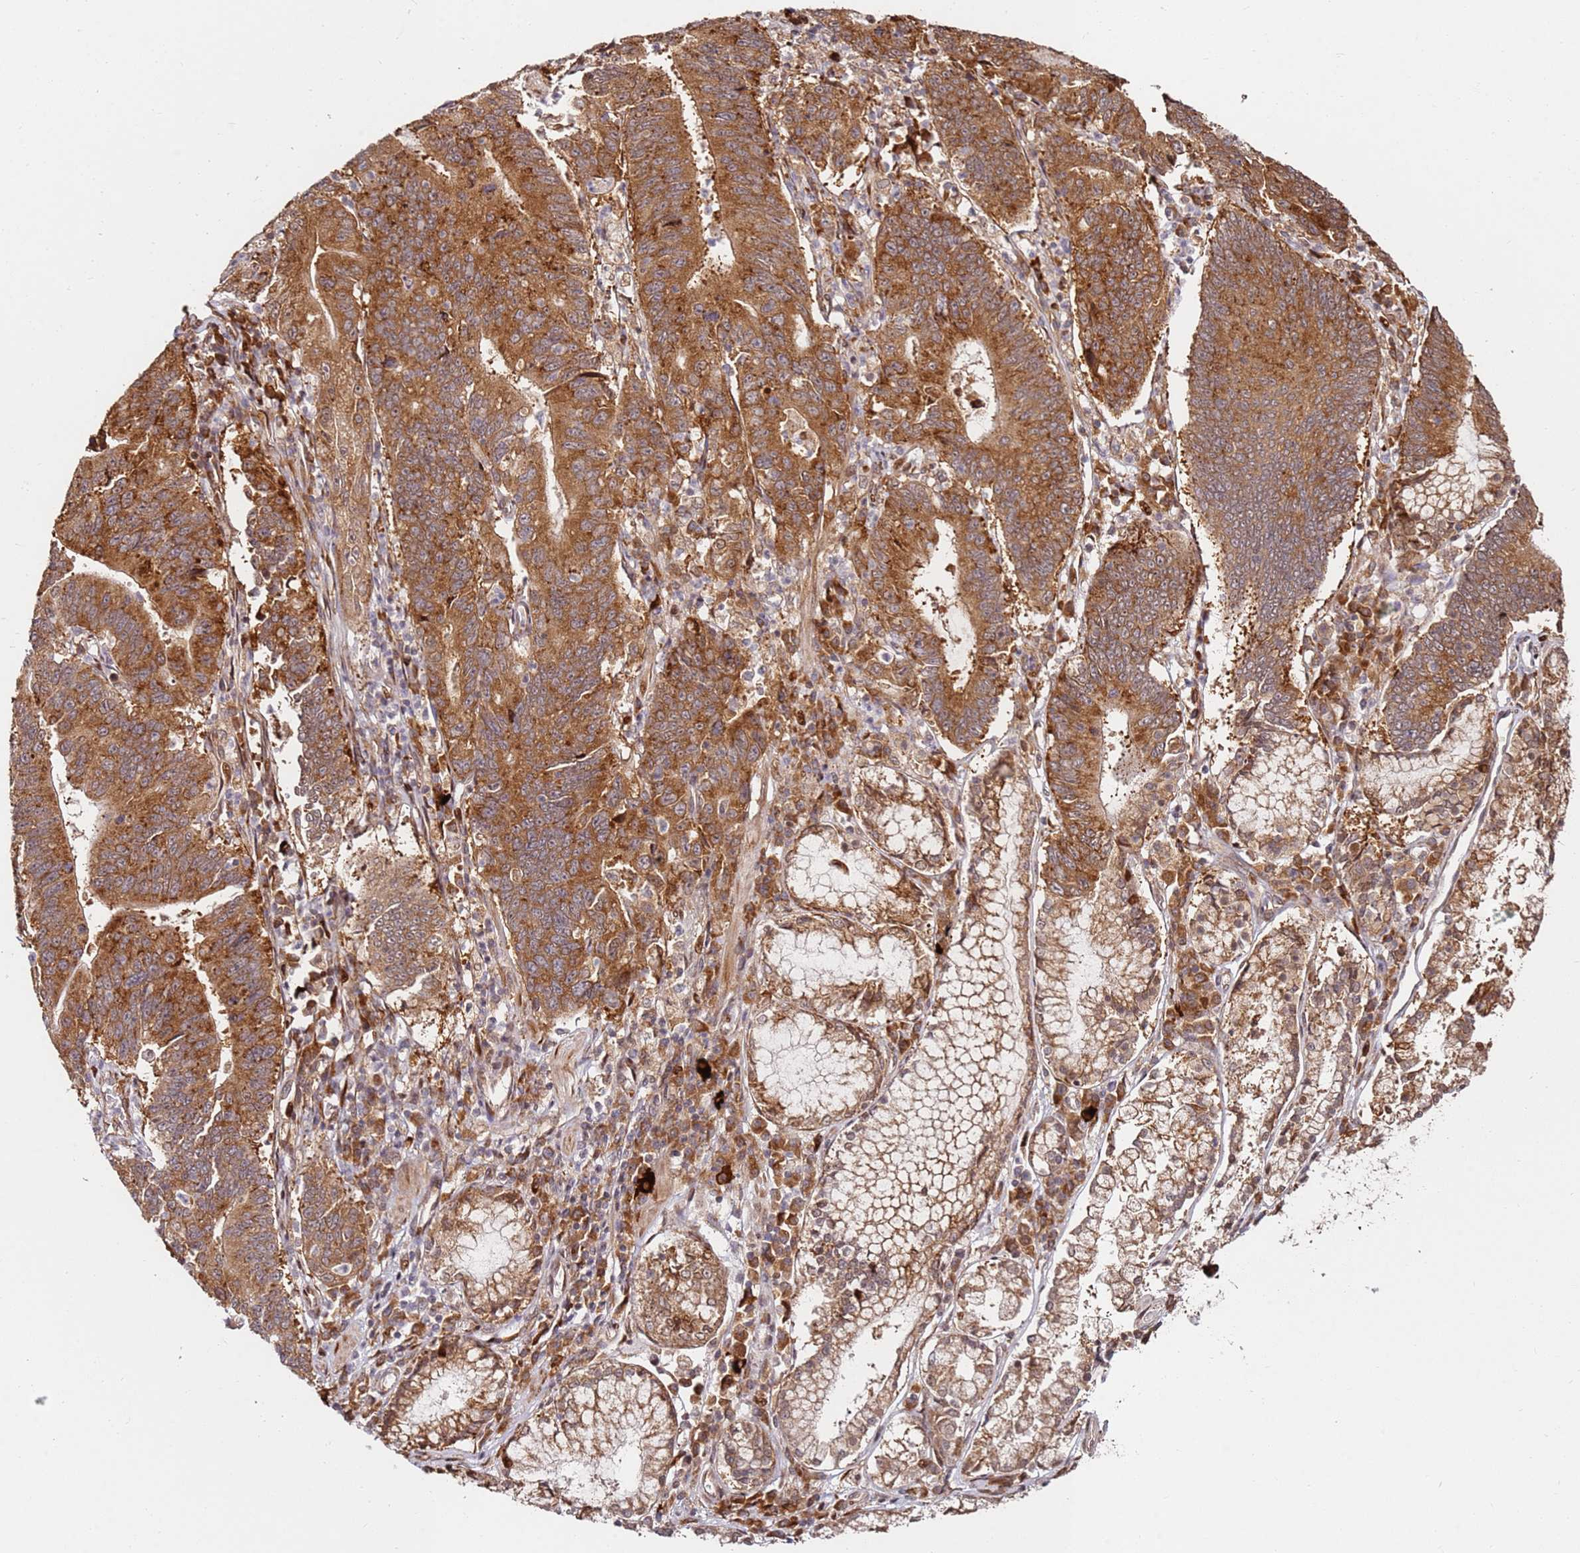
{"staining": {"intensity": "strong", "quantity": ">75%", "location": "cytoplasmic/membranous"}, "tissue": "stomach cancer", "cell_type": "Tumor cells", "image_type": "cancer", "snomed": [{"axis": "morphology", "description": "Adenocarcinoma, NOS"}, {"axis": "topography", "description": "Stomach"}], "caption": "Tumor cells reveal high levels of strong cytoplasmic/membranous staining in approximately >75% of cells in stomach cancer.", "gene": "RPS3A", "patient": {"sex": "male", "age": 59}}